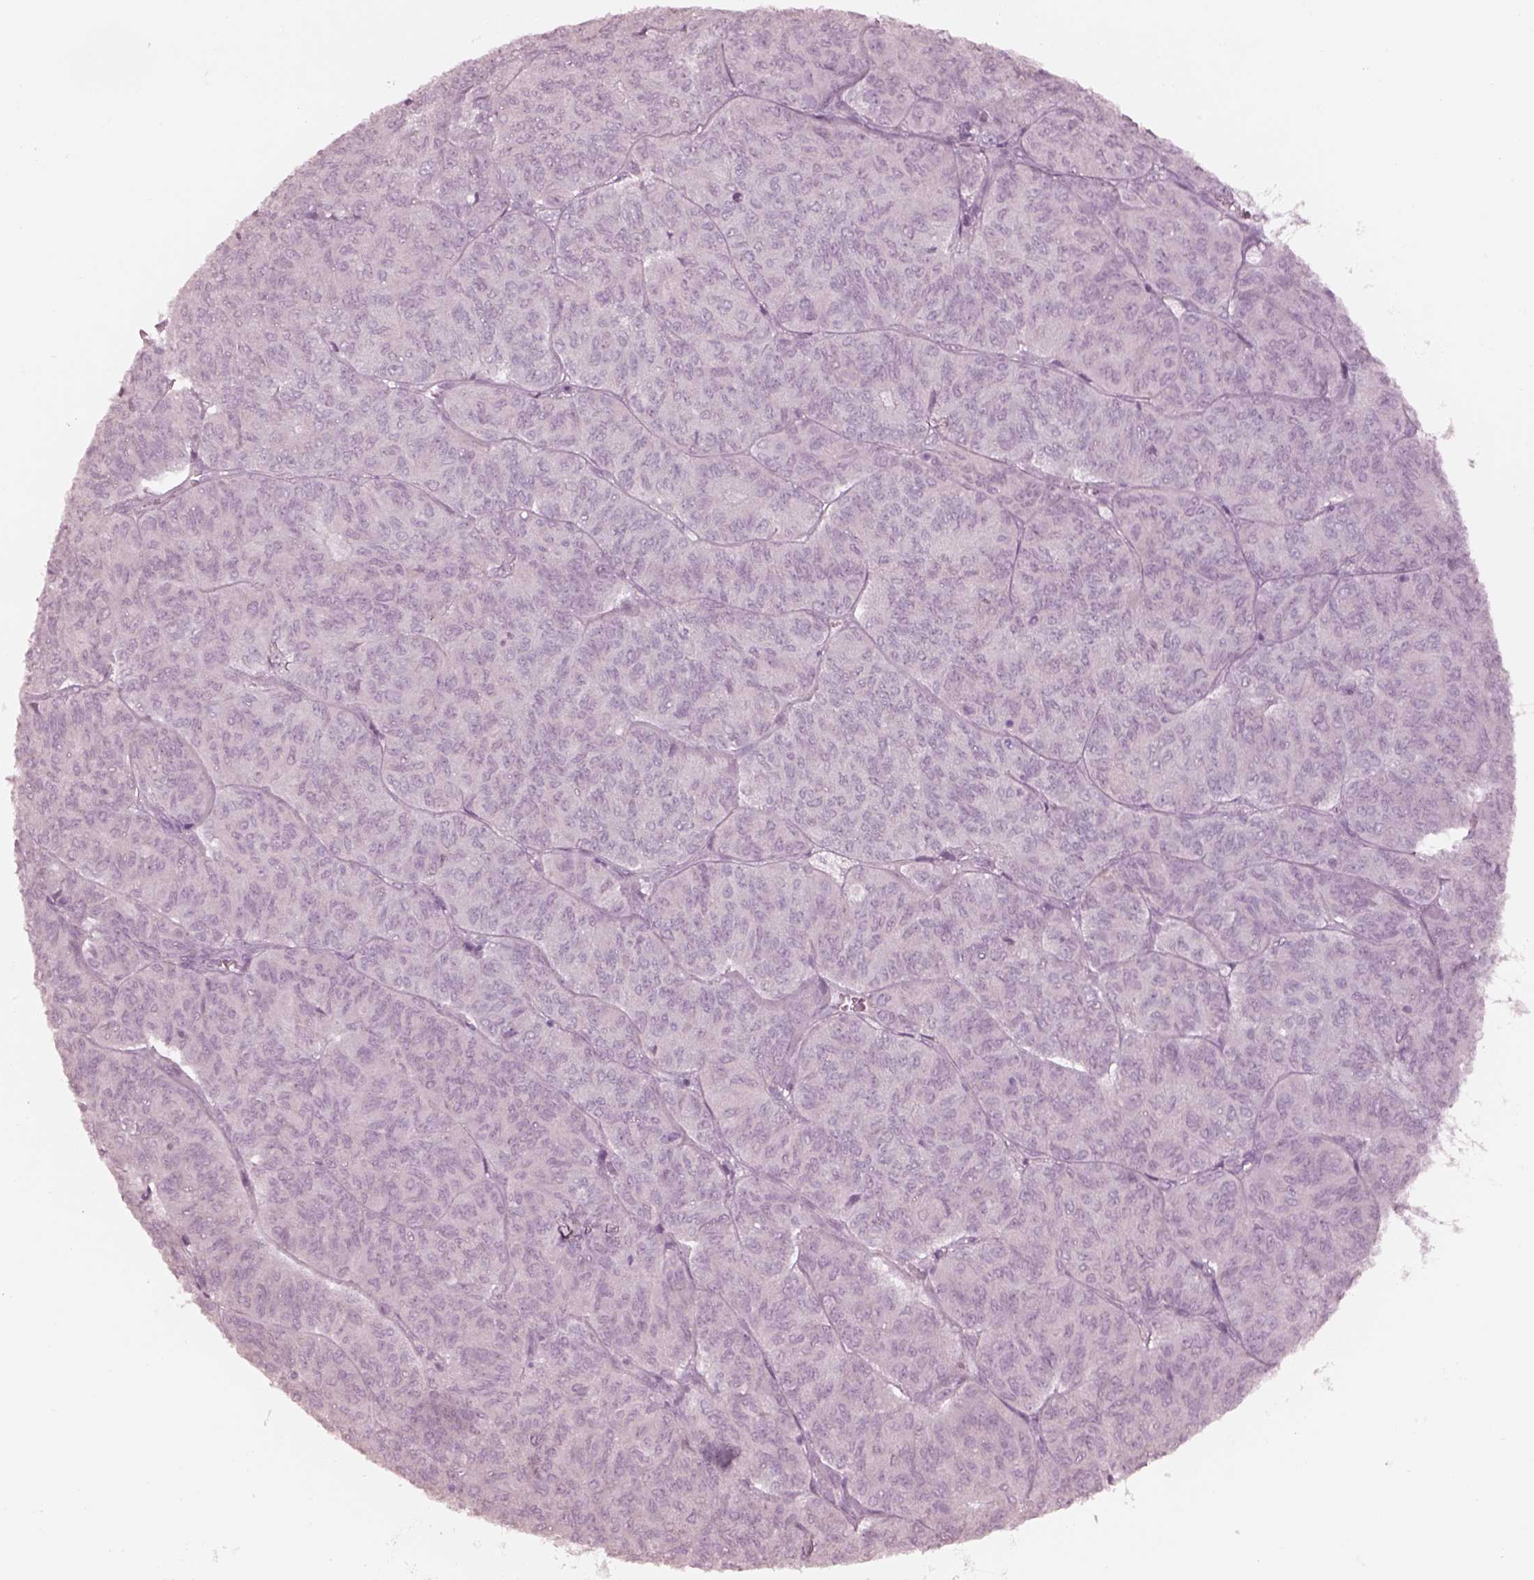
{"staining": {"intensity": "negative", "quantity": "none", "location": "none"}, "tissue": "ovarian cancer", "cell_type": "Tumor cells", "image_type": "cancer", "snomed": [{"axis": "morphology", "description": "Carcinoma, endometroid"}, {"axis": "topography", "description": "Ovary"}], "caption": "IHC photomicrograph of neoplastic tissue: human endometroid carcinoma (ovarian) stained with DAB (3,3'-diaminobenzidine) demonstrates no significant protein staining in tumor cells.", "gene": "KRTAP24-1", "patient": {"sex": "female", "age": 80}}